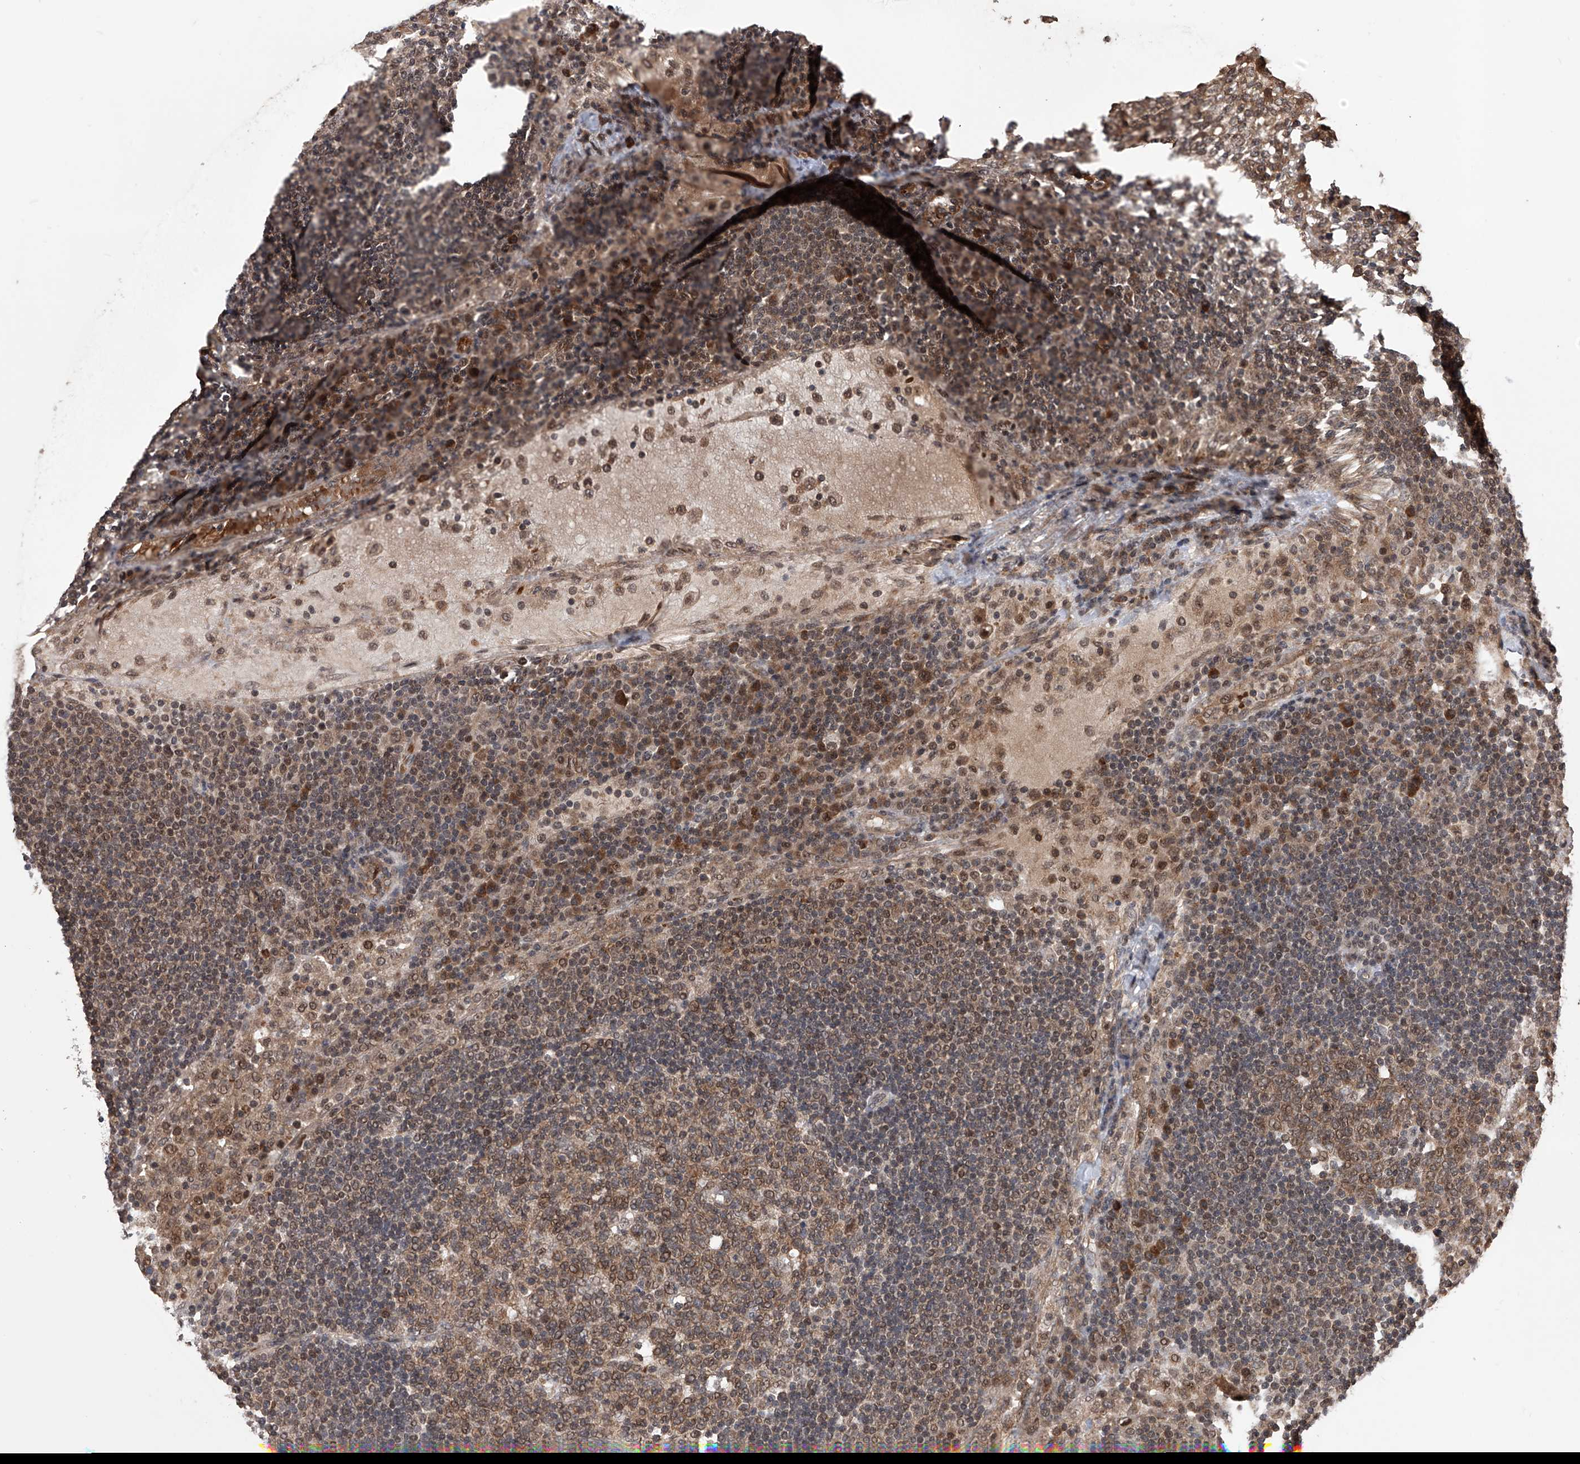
{"staining": {"intensity": "moderate", "quantity": ">75%", "location": "cytoplasmic/membranous,nuclear"}, "tissue": "lymph node", "cell_type": "Germinal center cells", "image_type": "normal", "snomed": [{"axis": "morphology", "description": "Normal tissue, NOS"}, {"axis": "topography", "description": "Lymph node"}], "caption": "This photomicrograph displays immunohistochemistry staining of benign lymph node, with medium moderate cytoplasmic/membranous,nuclear staining in about >75% of germinal center cells.", "gene": "LYSMD4", "patient": {"sex": "female", "age": 53}}